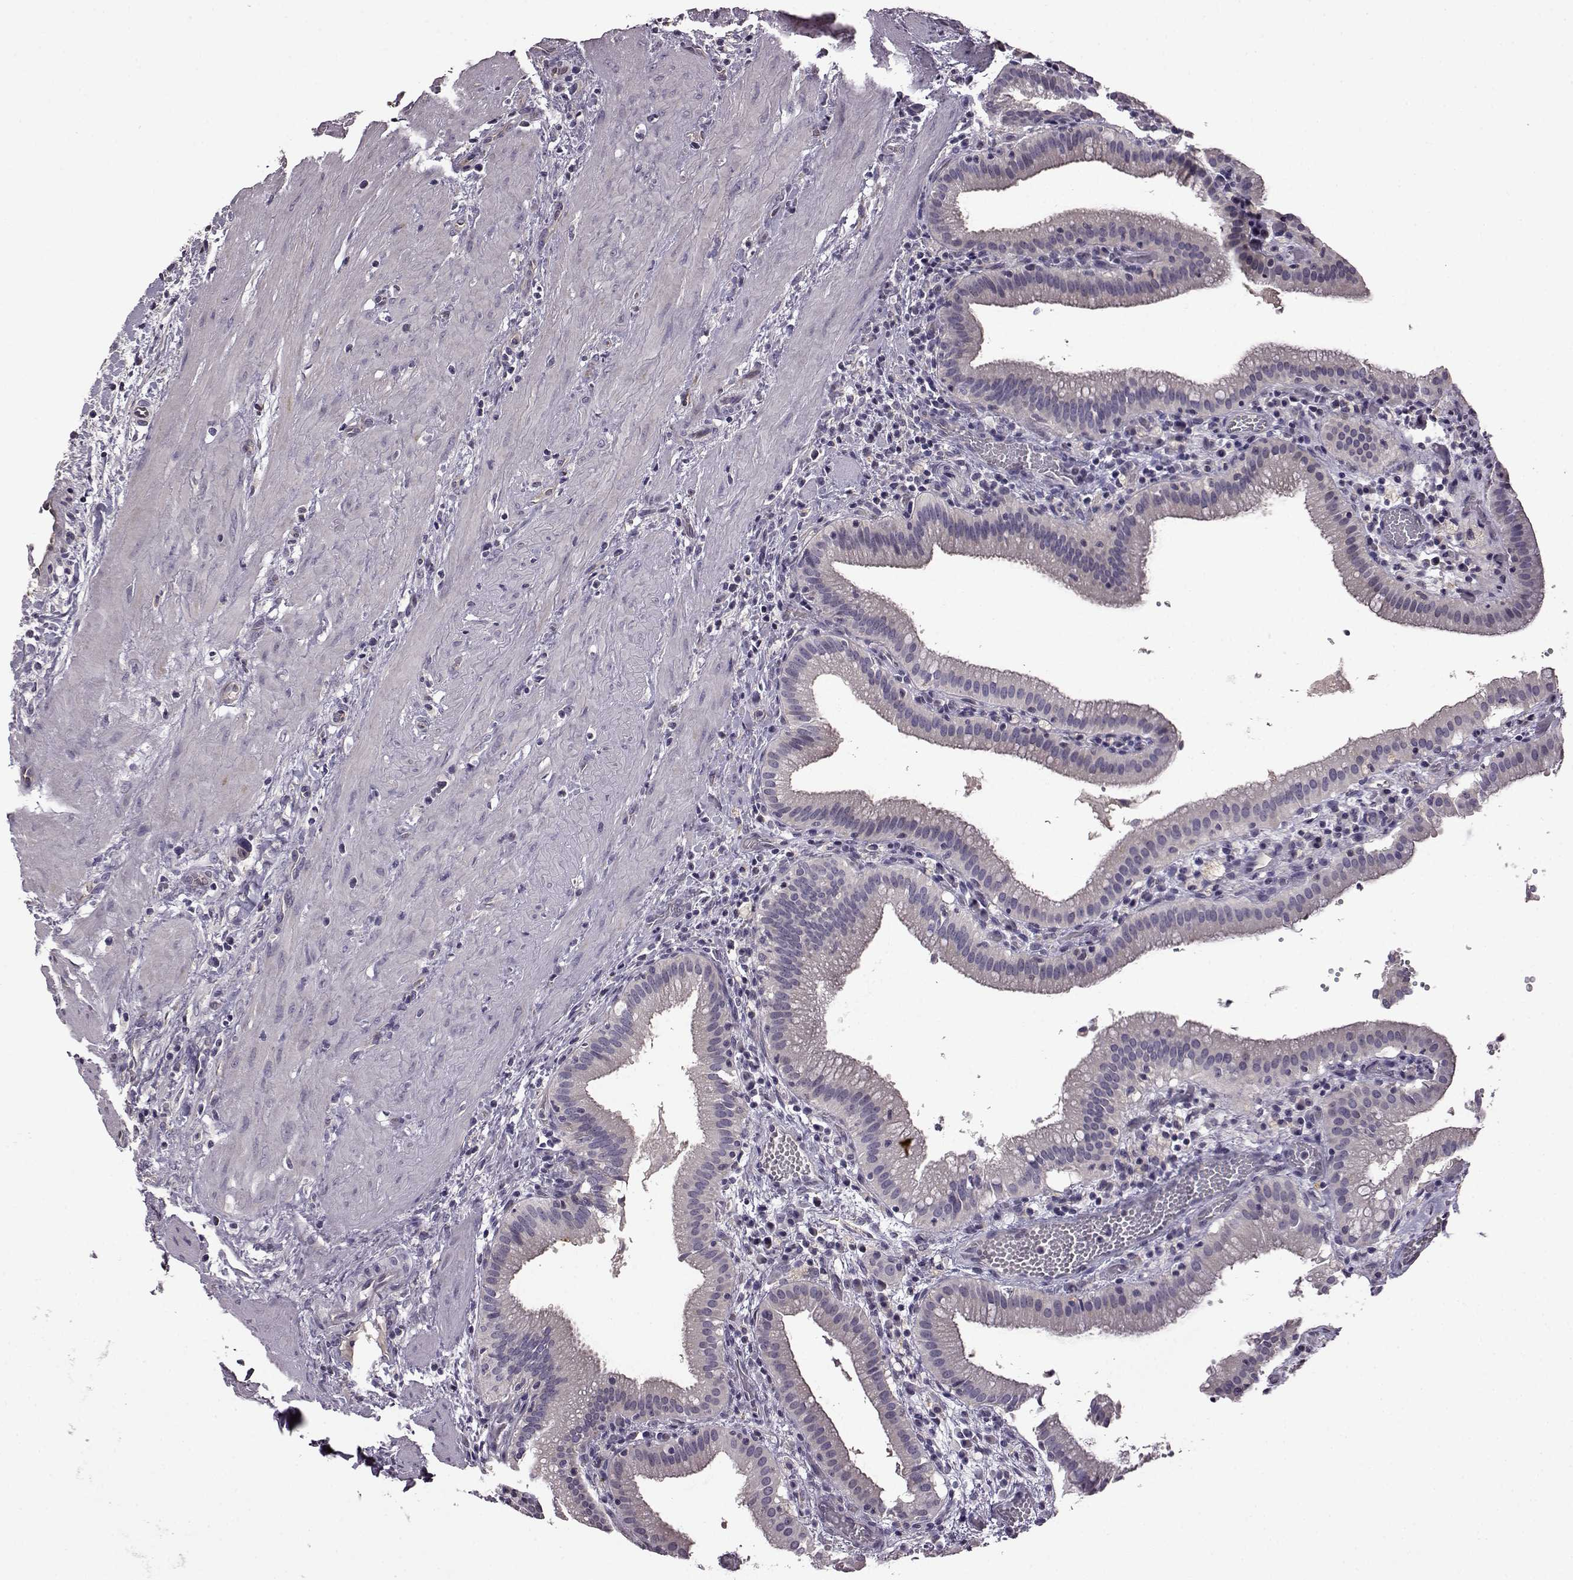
{"staining": {"intensity": "negative", "quantity": "none", "location": "none"}, "tissue": "gallbladder", "cell_type": "Glandular cells", "image_type": "normal", "snomed": [{"axis": "morphology", "description": "Normal tissue, NOS"}, {"axis": "topography", "description": "Gallbladder"}], "caption": "The histopathology image exhibits no significant staining in glandular cells of gallbladder.", "gene": "EDDM3B", "patient": {"sex": "male", "age": 42}}